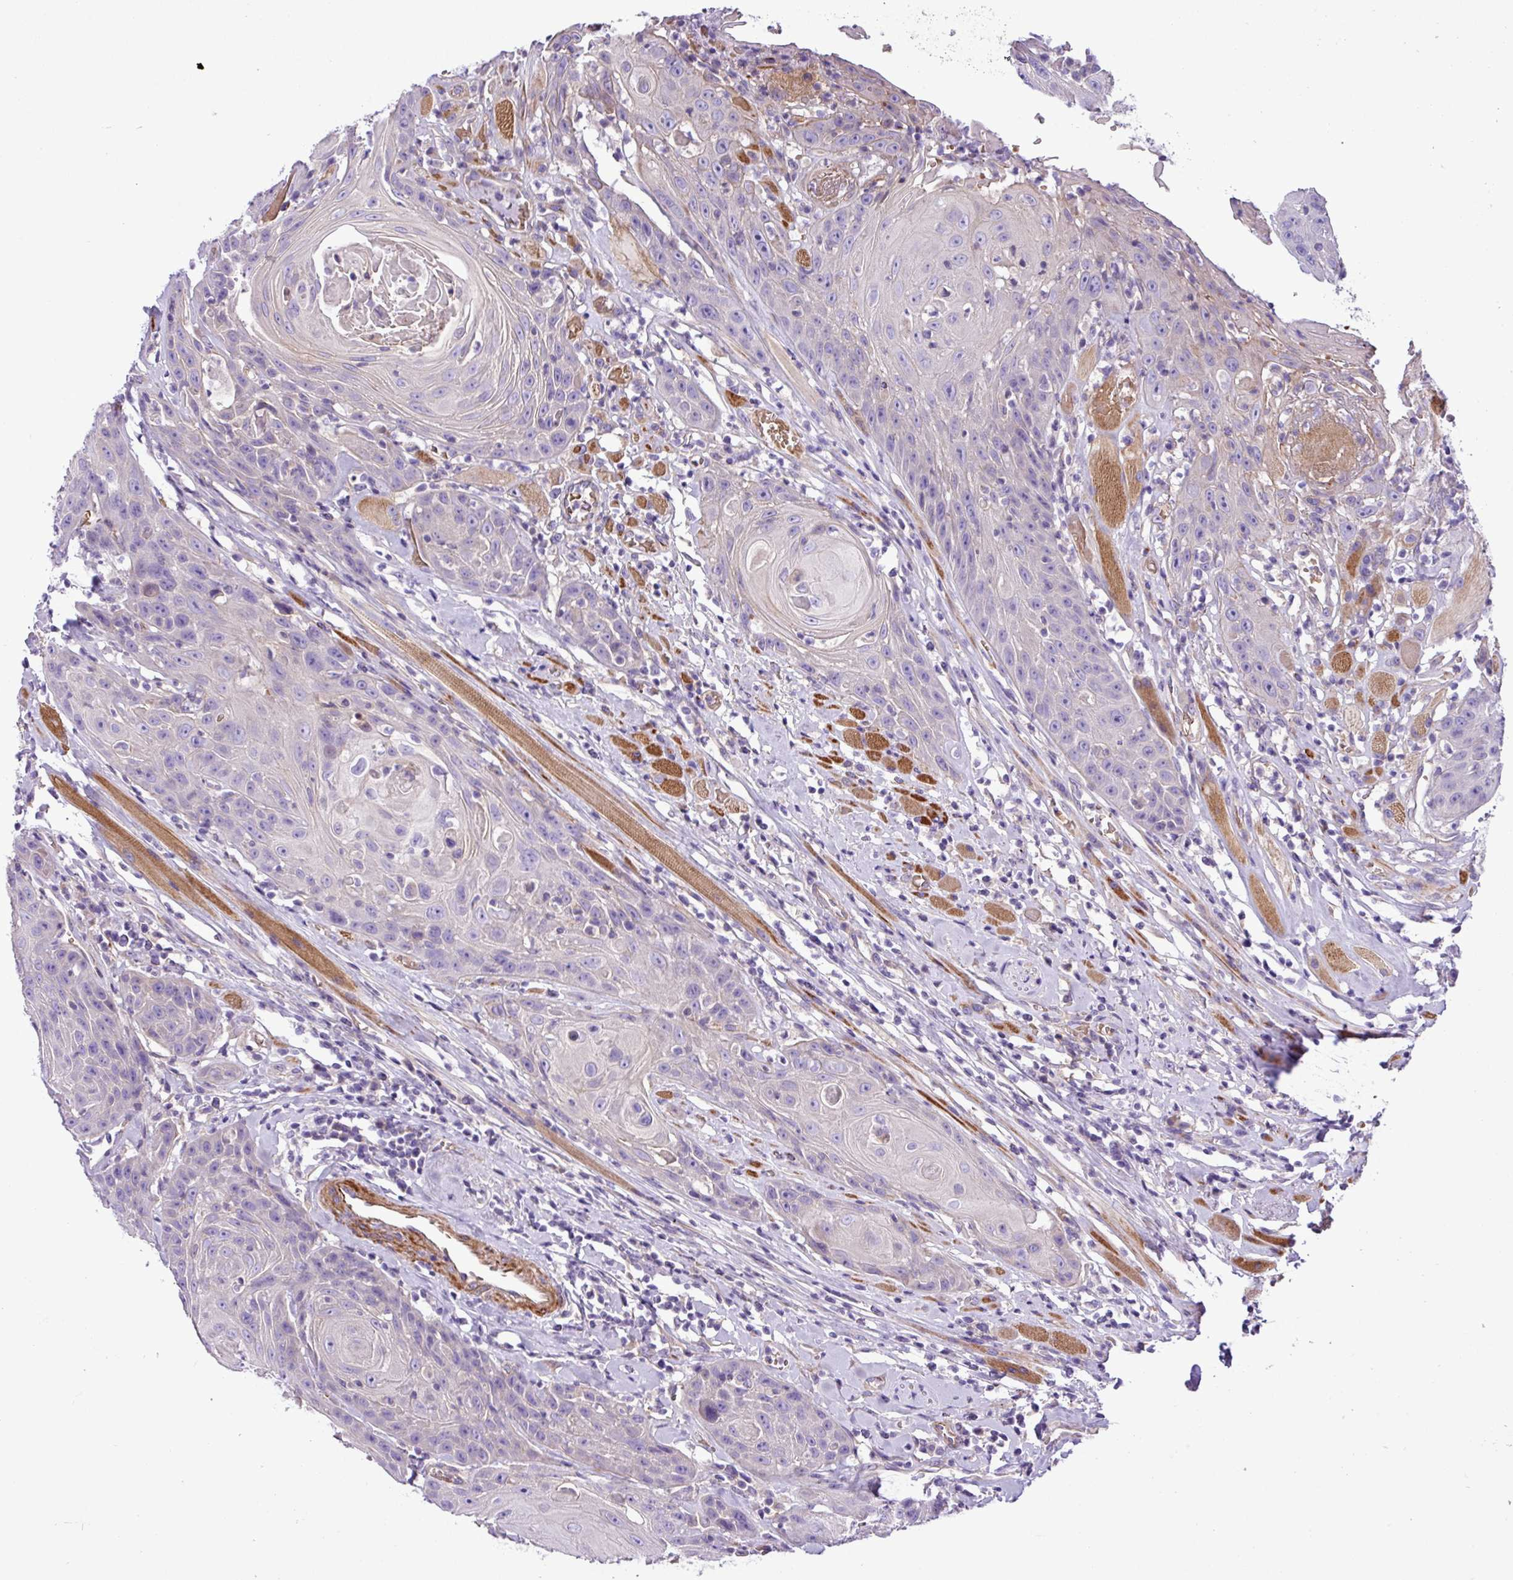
{"staining": {"intensity": "negative", "quantity": "none", "location": "none"}, "tissue": "head and neck cancer", "cell_type": "Tumor cells", "image_type": "cancer", "snomed": [{"axis": "morphology", "description": "Squamous cell carcinoma, NOS"}, {"axis": "topography", "description": "Head-Neck"}], "caption": "Head and neck squamous cell carcinoma was stained to show a protein in brown. There is no significant positivity in tumor cells.", "gene": "C11orf91", "patient": {"sex": "female", "age": 59}}